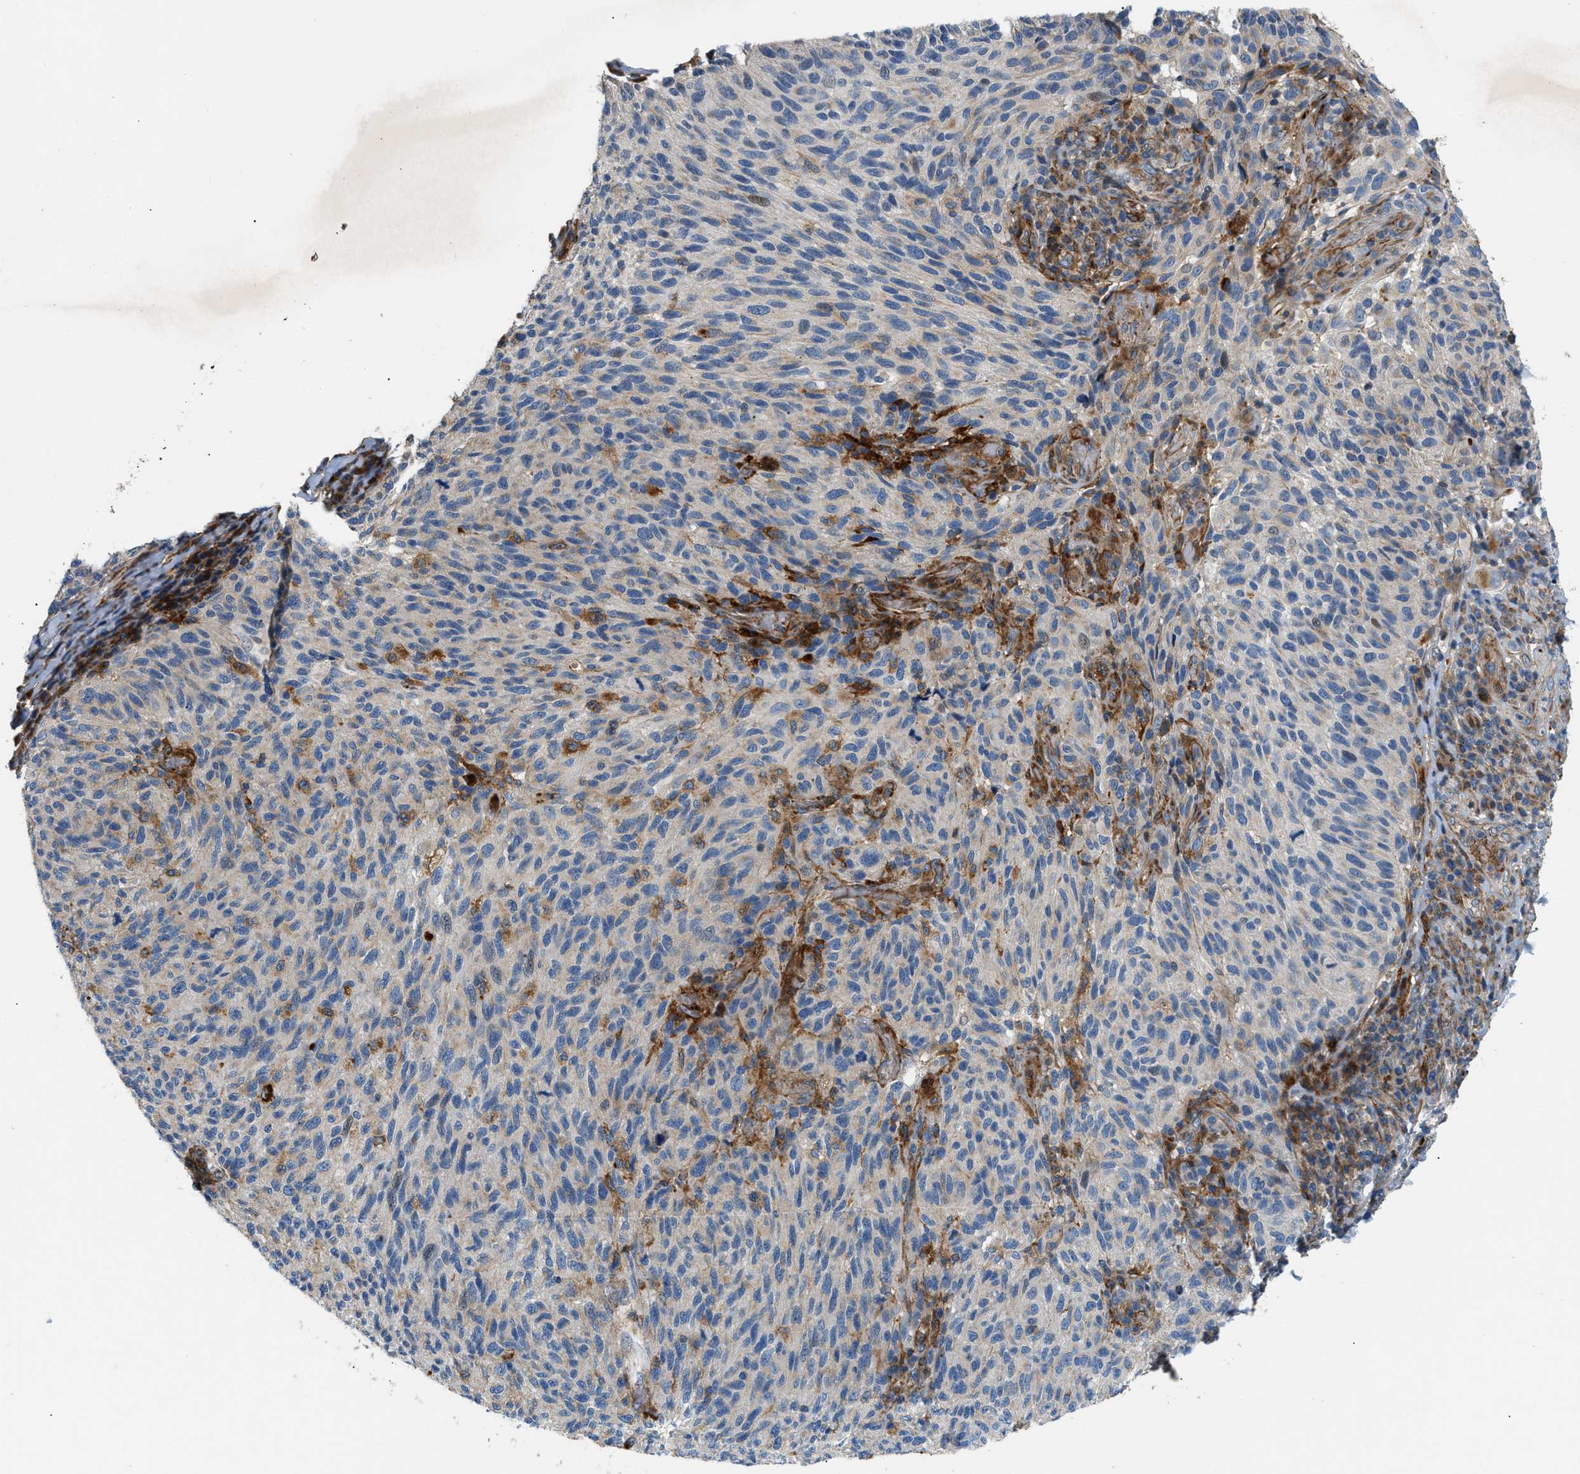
{"staining": {"intensity": "negative", "quantity": "none", "location": "none"}, "tissue": "melanoma", "cell_type": "Tumor cells", "image_type": "cancer", "snomed": [{"axis": "morphology", "description": "Malignant melanoma, NOS"}, {"axis": "topography", "description": "Skin"}], "caption": "Photomicrograph shows no significant protein expression in tumor cells of malignant melanoma.", "gene": "DHODH", "patient": {"sex": "female", "age": 73}}